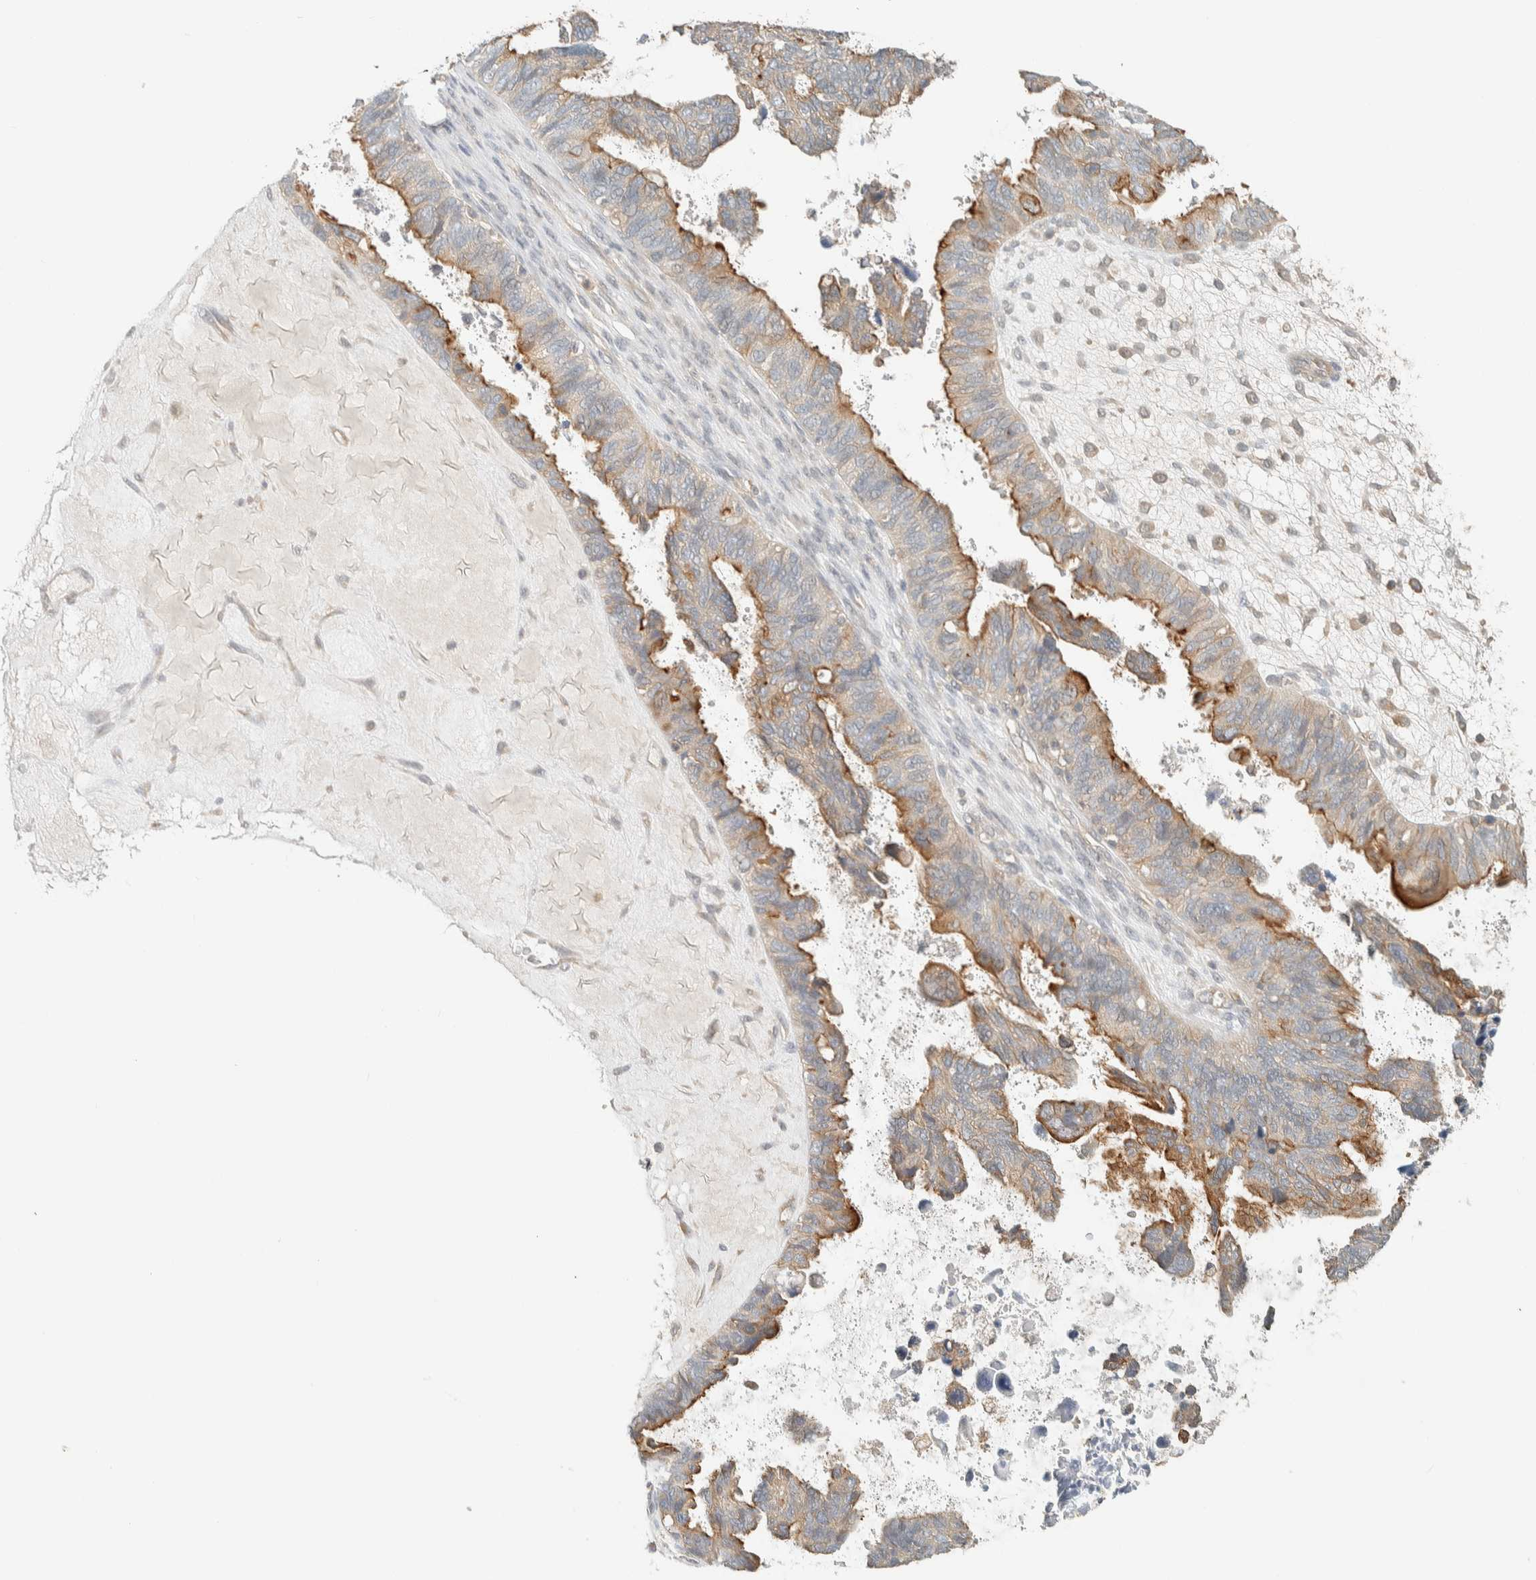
{"staining": {"intensity": "moderate", "quantity": "25%-75%", "location": "cytoplasmic/membranous"}, "tissue": "ovarian cancer", "cell_type": "Tumor cells", "image_type": "cancer", "snomed": [{"axis": "morphology", "description": "Cystadenocarcinoma, serous, NOS"}, {"axis": "topography", "description": "Ovary"}], "caption": "DAB (3,3'-diaminobenzidine) immunohistochemical staining of human serous cystadenocarcinoma (ovarian) shows moderate cytoplasmic/membranous protein positivity in approximately 25%-75% of tumor cells.", "gene": "RAB11FIP1", "patient": {"sex": "female", "age": 79}}